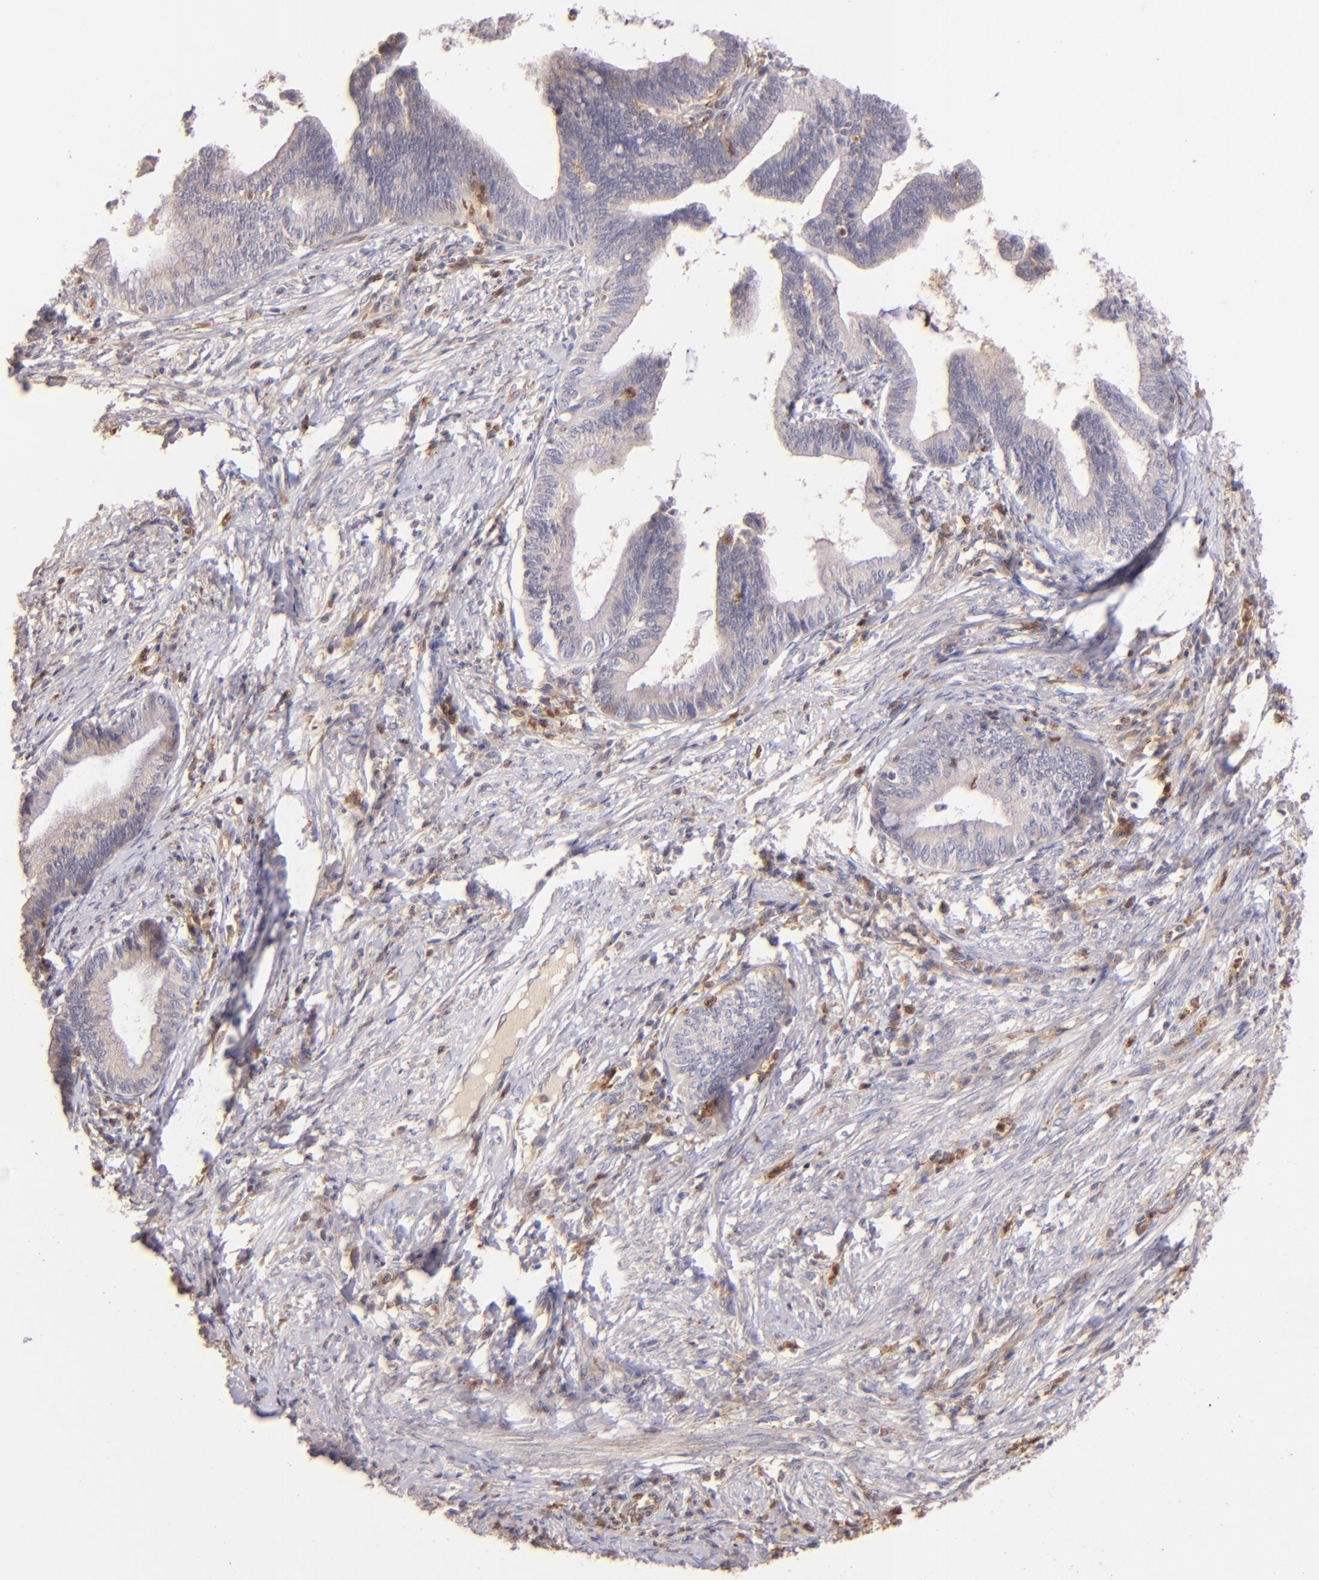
{"staining": {"intensity": "weak", "quantity": ">75%", "location": "cytoplasmic/membranous"}, "tissue": "cervical cancer", "cell_type": "Tumor cells", "image_type": "cancer", "snomed": [{"axis": "morphology", "description": "Adenocarcinoma, NOS"}, {"axis": "topography", "description": "Cervix"}], "caption": "IHC image of human cervical cancer stained for a protein (brown), which reveals low levels of weak cytoplasmic/membranous staining in approximately >75% of tumor cells.", "gene": "BTK", "patient": {"sex": "female", "age": 36}}